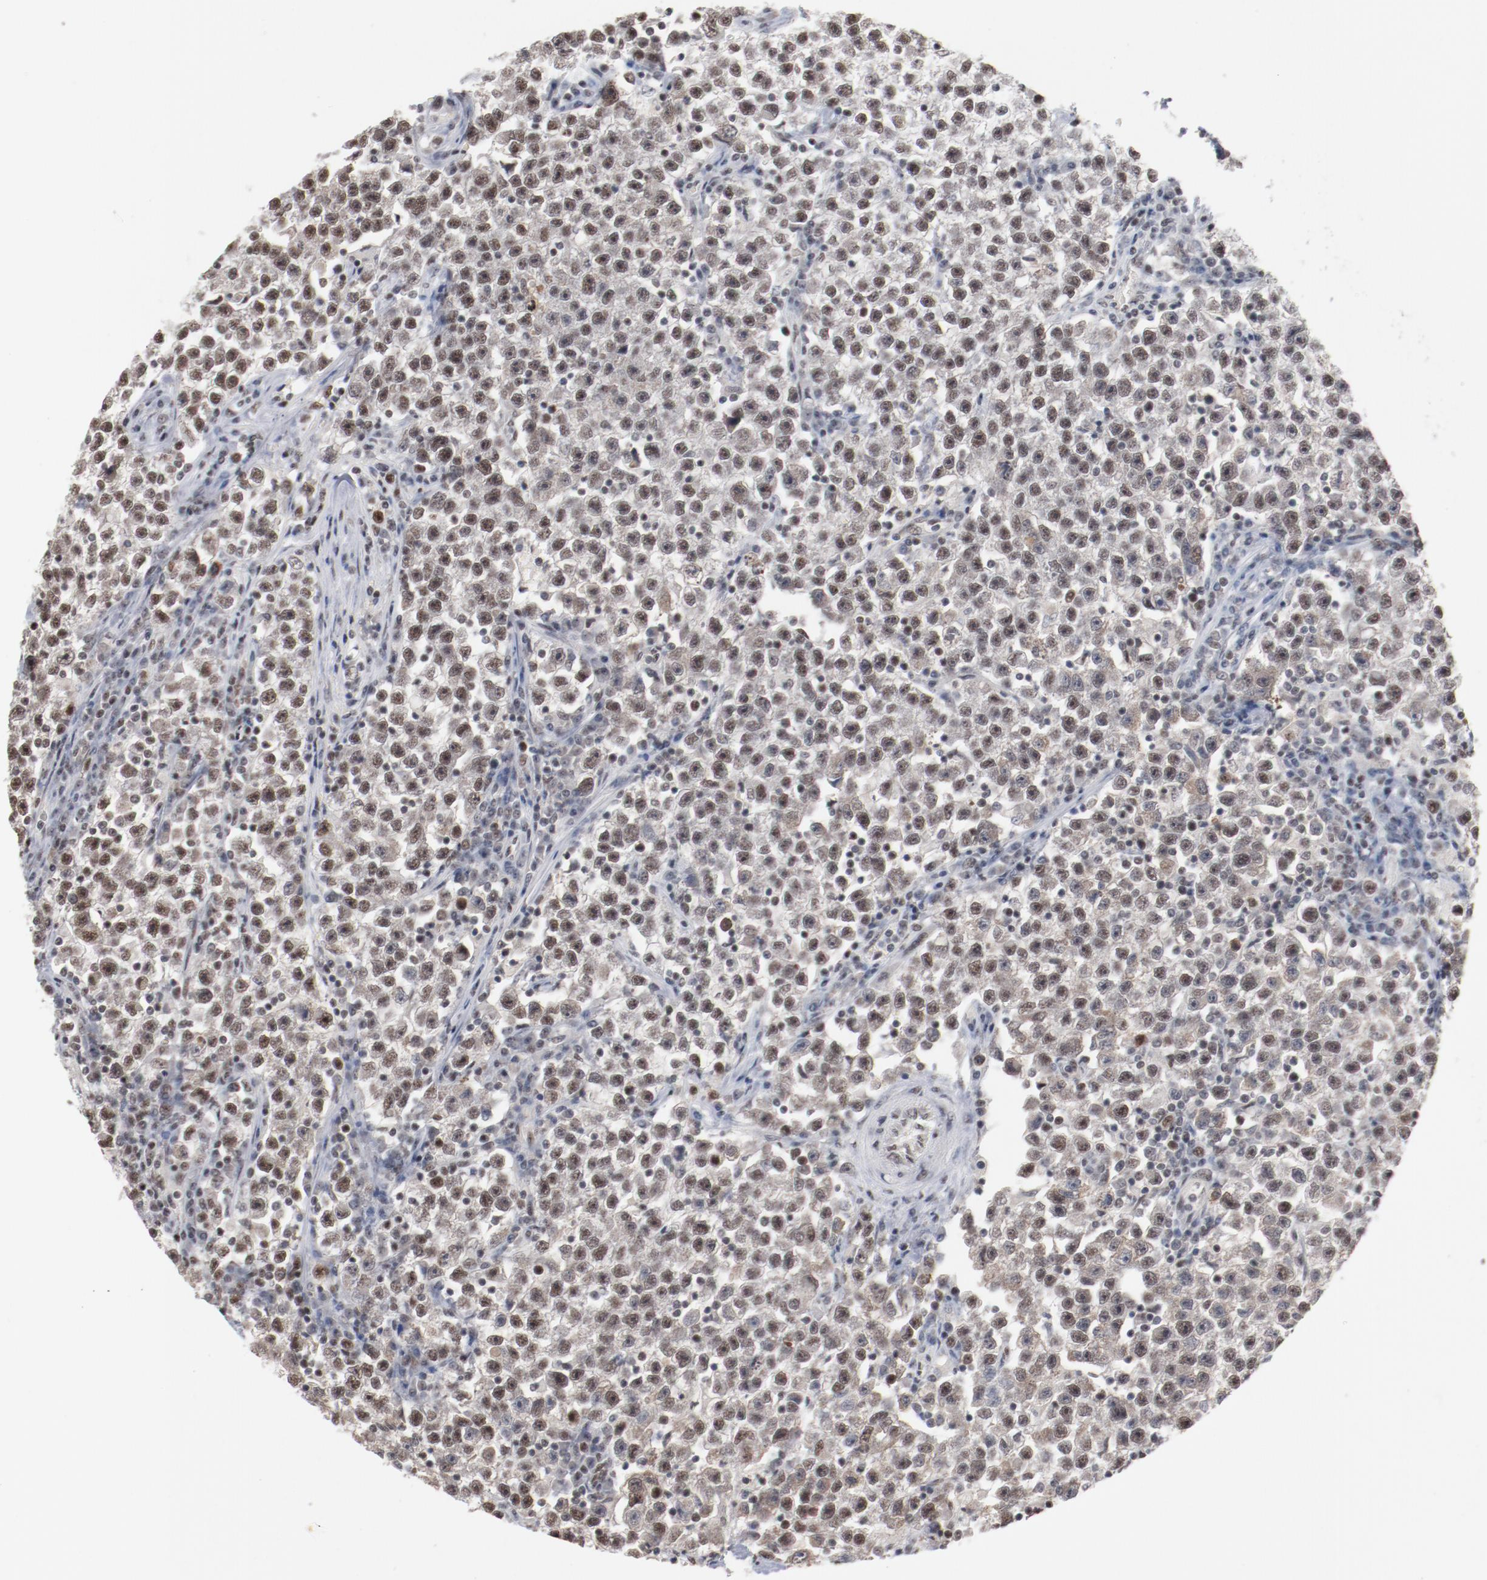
{"staining": {"intensity": "weak", "quantity": "25%-75%", "location": "nuclear"}, "tissue": "testis cancer", "cell_type": "Tumor cells", "image_type": "cancer", "snomed": [{"axis": "morphology", "description": "Seminoma, NOS"}, {"axis": "topography", "description": "Testis"}], "caption": "An immunohistochemistry (IHC) image of neoplastic tissue is shown. Protein staining in brown labels weak nuclear positivity in testis cancer within tumor cells.", "gene": "BUB3", "patient": {"sex": "male", "age": 22}}